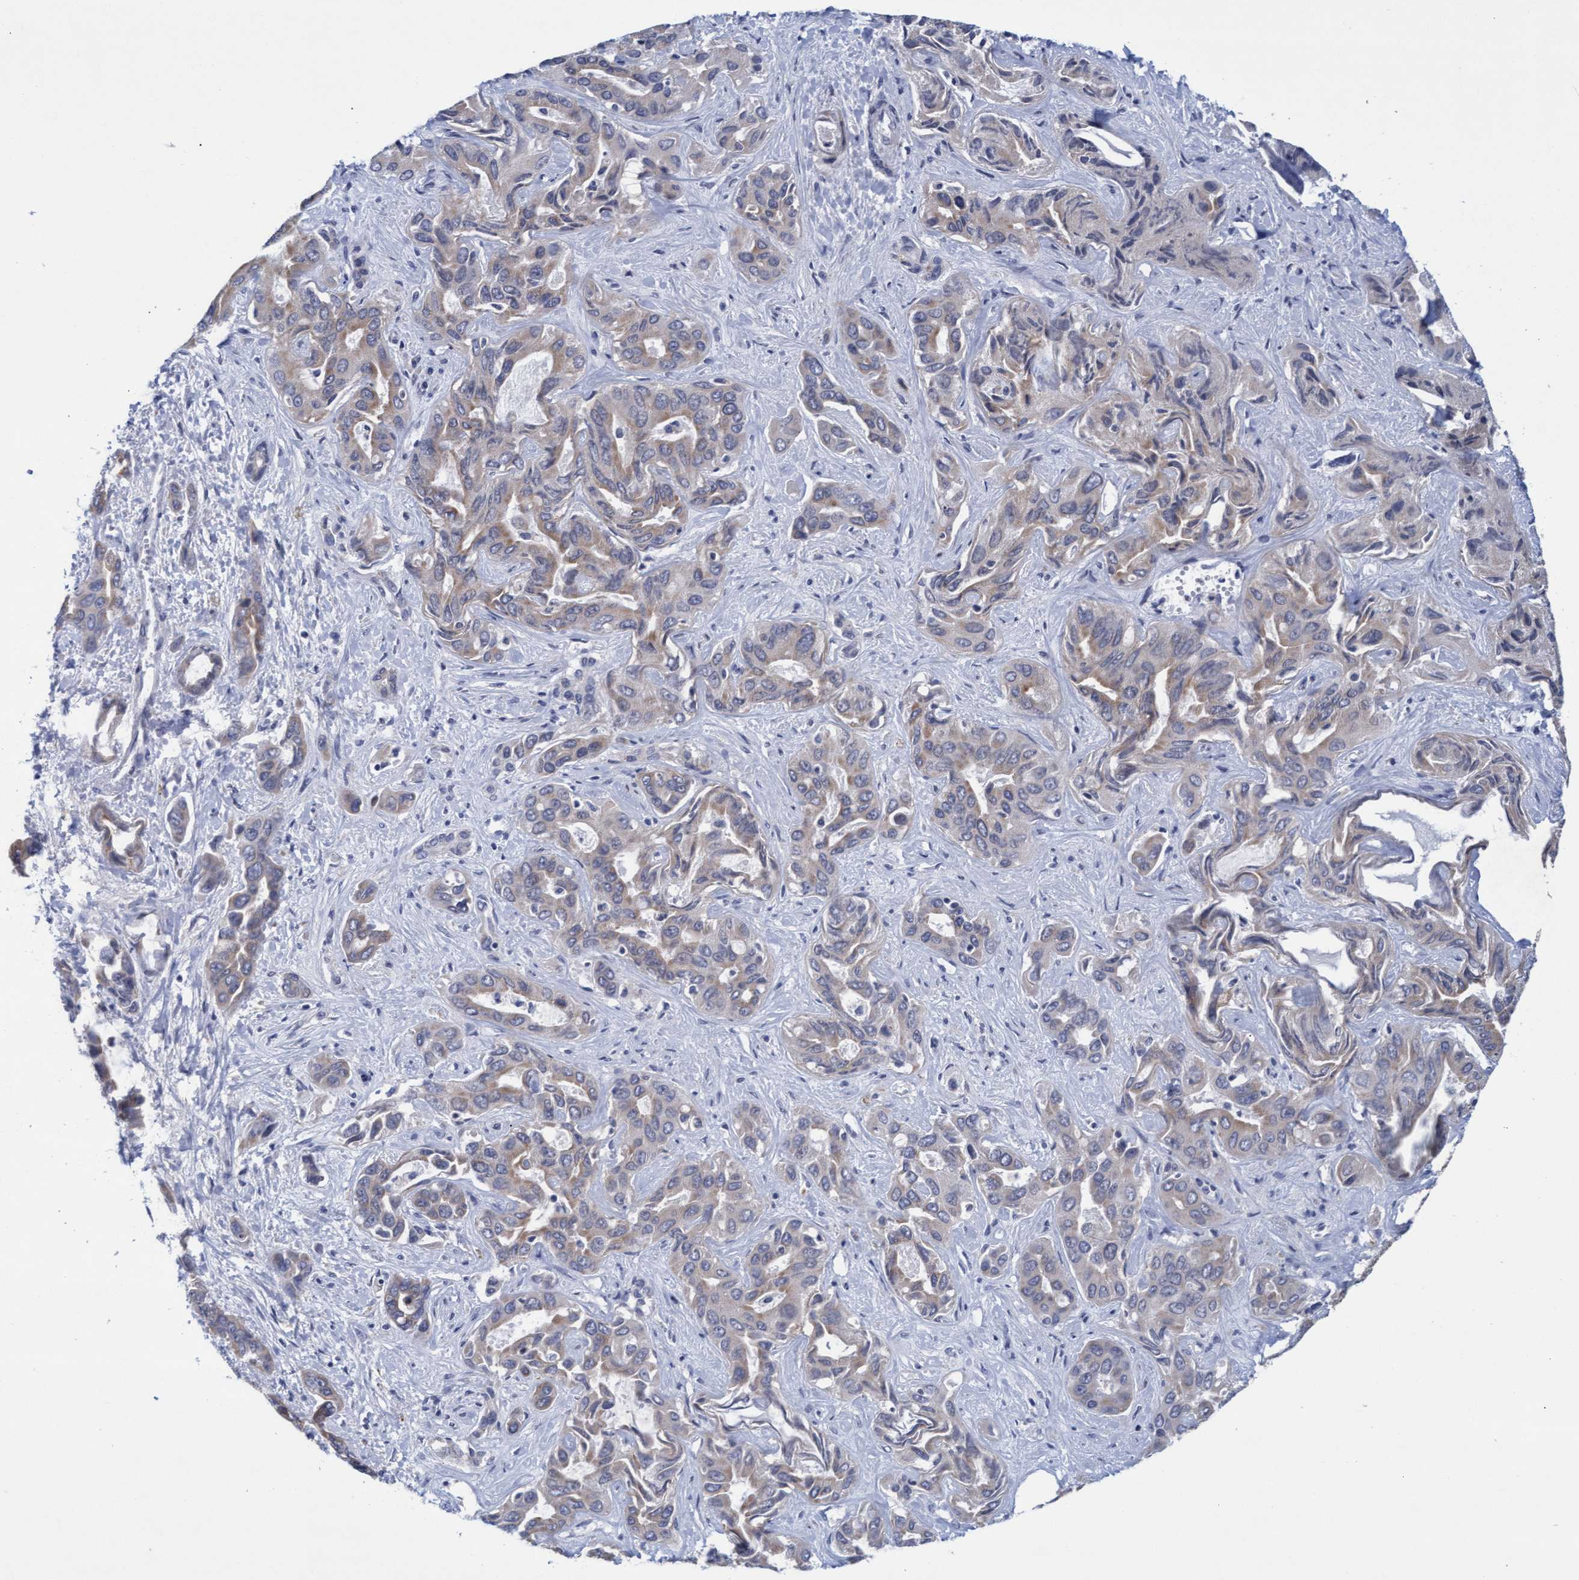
{"staining": {"intensity": "weak", "quantity": "25%-75%", "location": "cytoplasmic/membranous"}, "tissue": "liver cancer", "cell_type": "Tumor cells", "image_type": "cancer", "snomed": [{"axis": "morphology", "description": "Cholangiocarcinoma"}, {"axis": "topography", "description": "Liver"}], "caption": "Cholangiocarcinoma (liver) stained with a brown dye demonstrates weak cytoplasmic/membranous positive expression in about 25%-75% of tumor cells.", "gene": "MRPL38", "patient": {"sex": "female", "age": 52}}